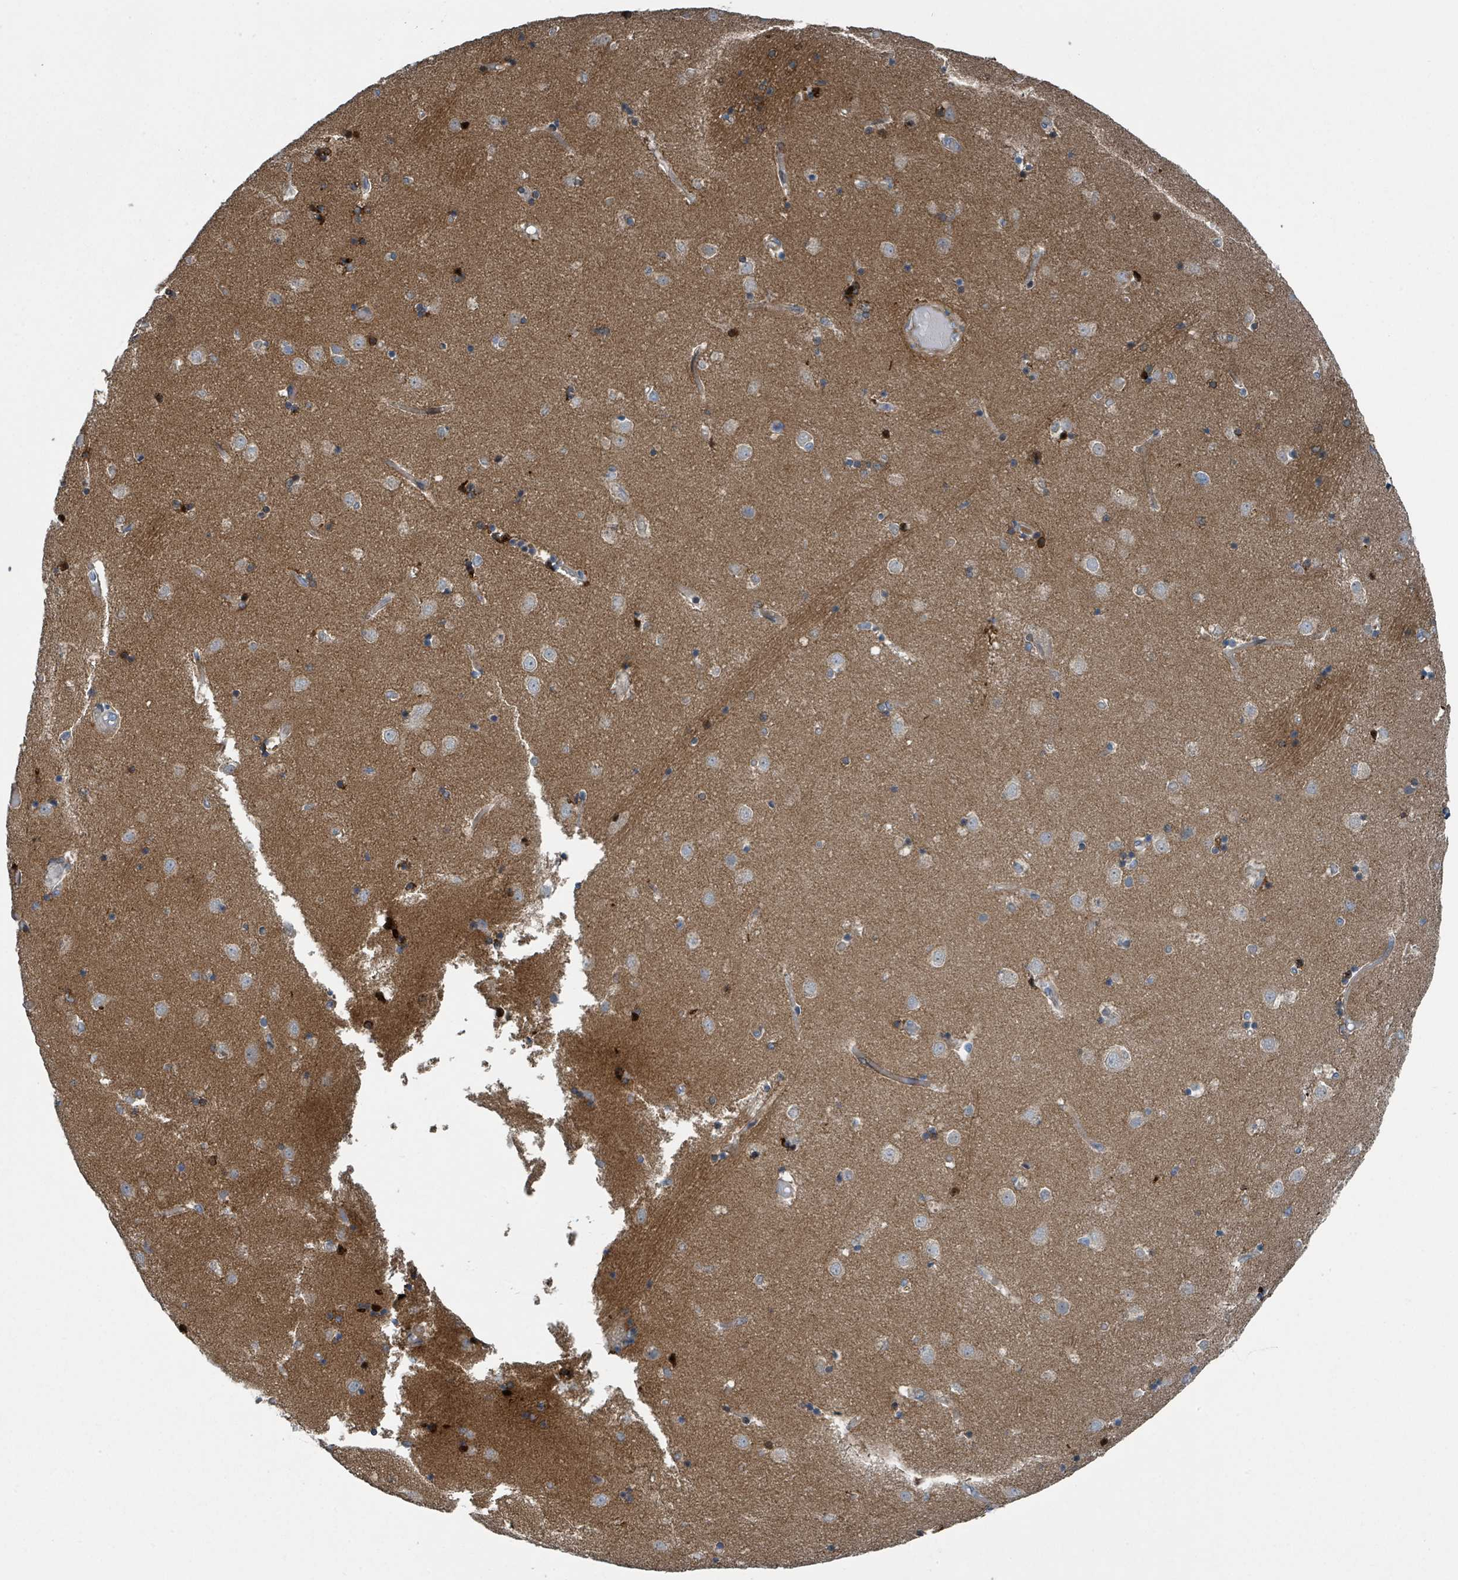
{"staining": {"intensity": "strong", "quantity": "<25%", "location": "cytoplasmic/membranous,nuclear"}, "tissue": "caudate", "cell_type": "Glial cells", "image_type": "normal", "snomed": [{"axis": "morphology", "description": "Normal tissue, NOS"}, {"axis": "topography", "description": "Lateral ventricle wall"}], "caption": "Caudate was stained to show a protein in brown. There is medium levels of strong cytoplasmic/membranous,nuclear staining in approximately <25% of glial cells. (Brightfield microscopy of DAB IHC at high magnification).", "gene": "DIPK2A", "patient": {"sex": "female", "age": 52}}